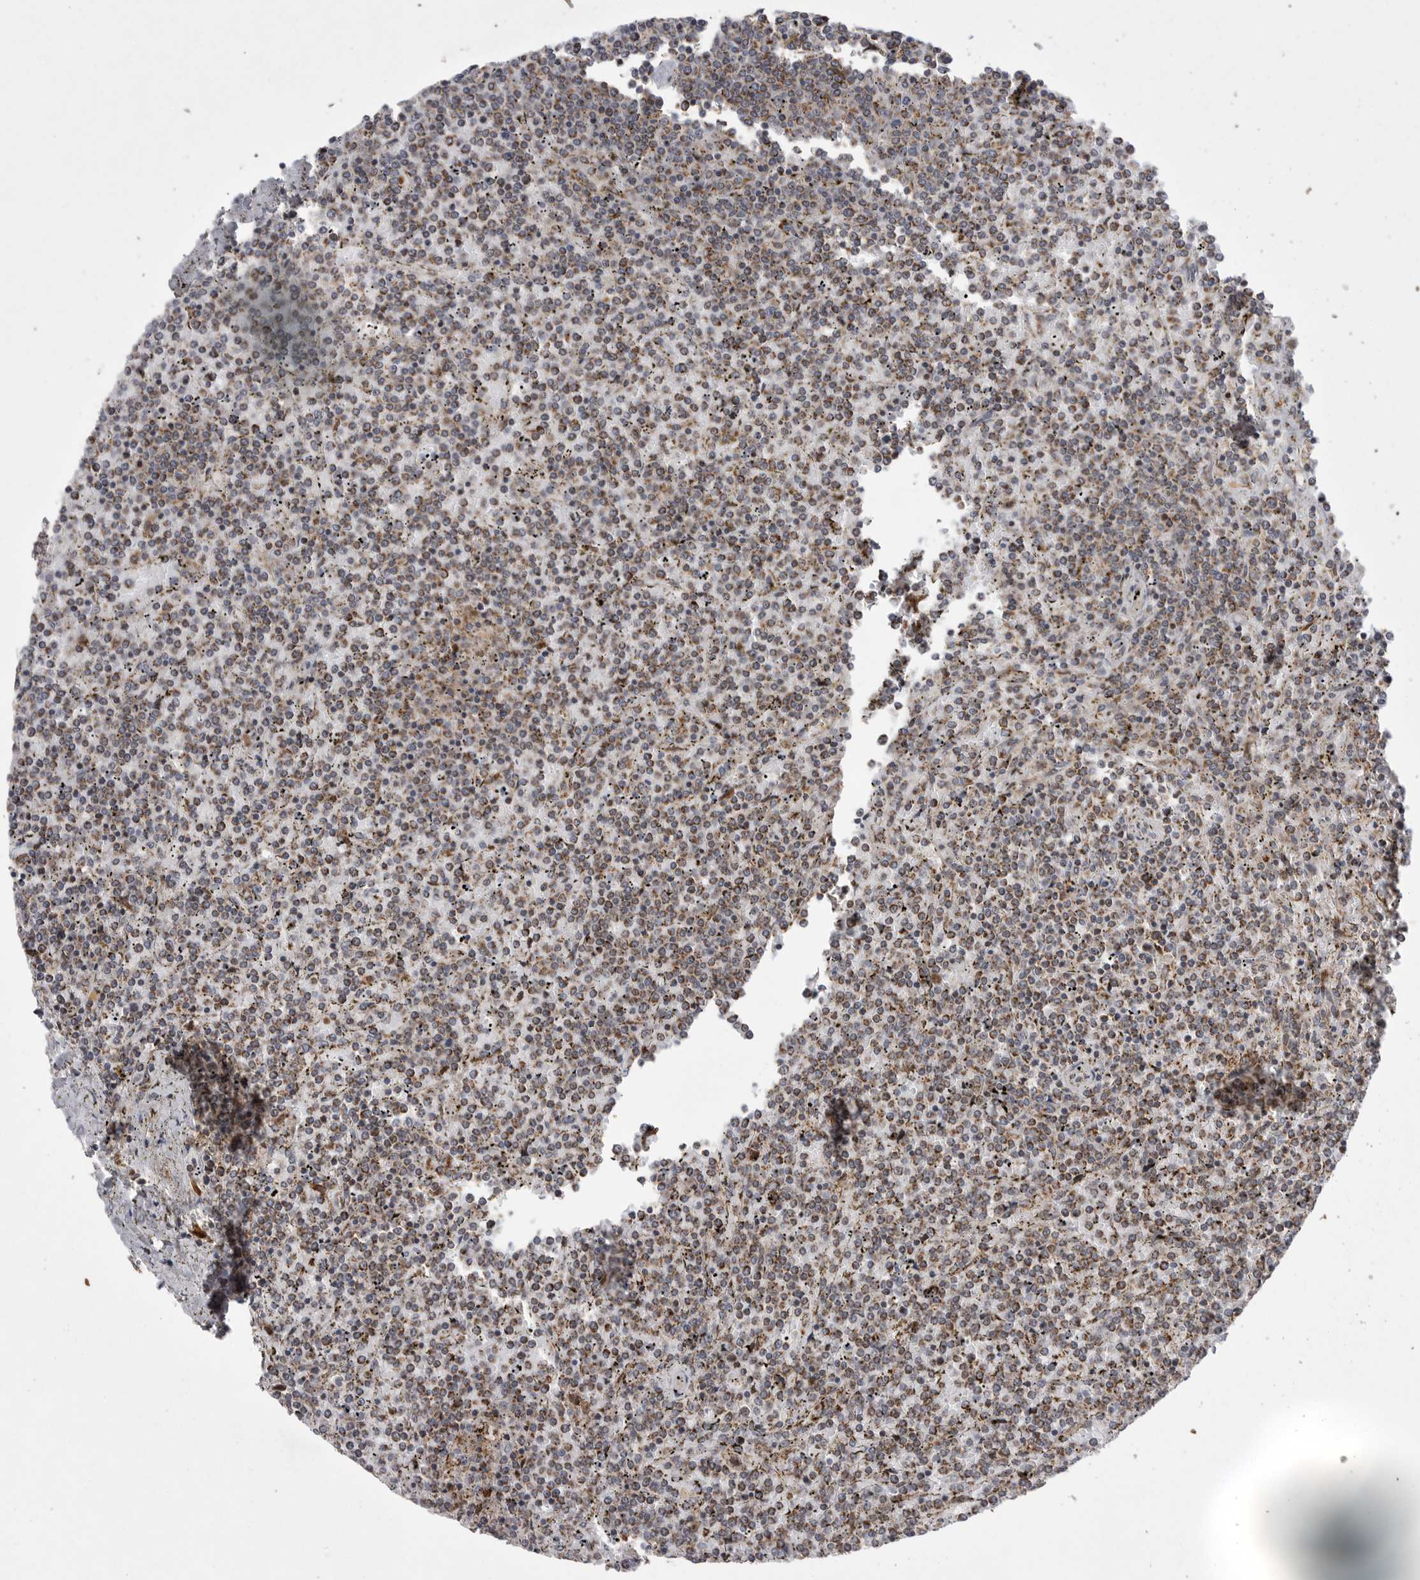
{"staining": {"intensity": "moderate", "quantity": ">75%", "location": "cytoplasmic/membranous"}, "tissue": "lymphoma", "cell_type": "Tumor cells", "image_type": "cancer", "snomed": [{"axis": "morphology", "description": "Malignant lymphoma, non-Hodgkin's type, Low grade"}, {"axis": "topography", "description": "Spleen"}], "caption": "Low-grade malignant lymphoma, non-Hodgkin's type stained for a protein (brown) displays moderate cytoplasmic/membranous positive staining in approximately >75% of tumor cells.", "gene": "KYAT3", "patient": {"sex": "female", "age": 19}}